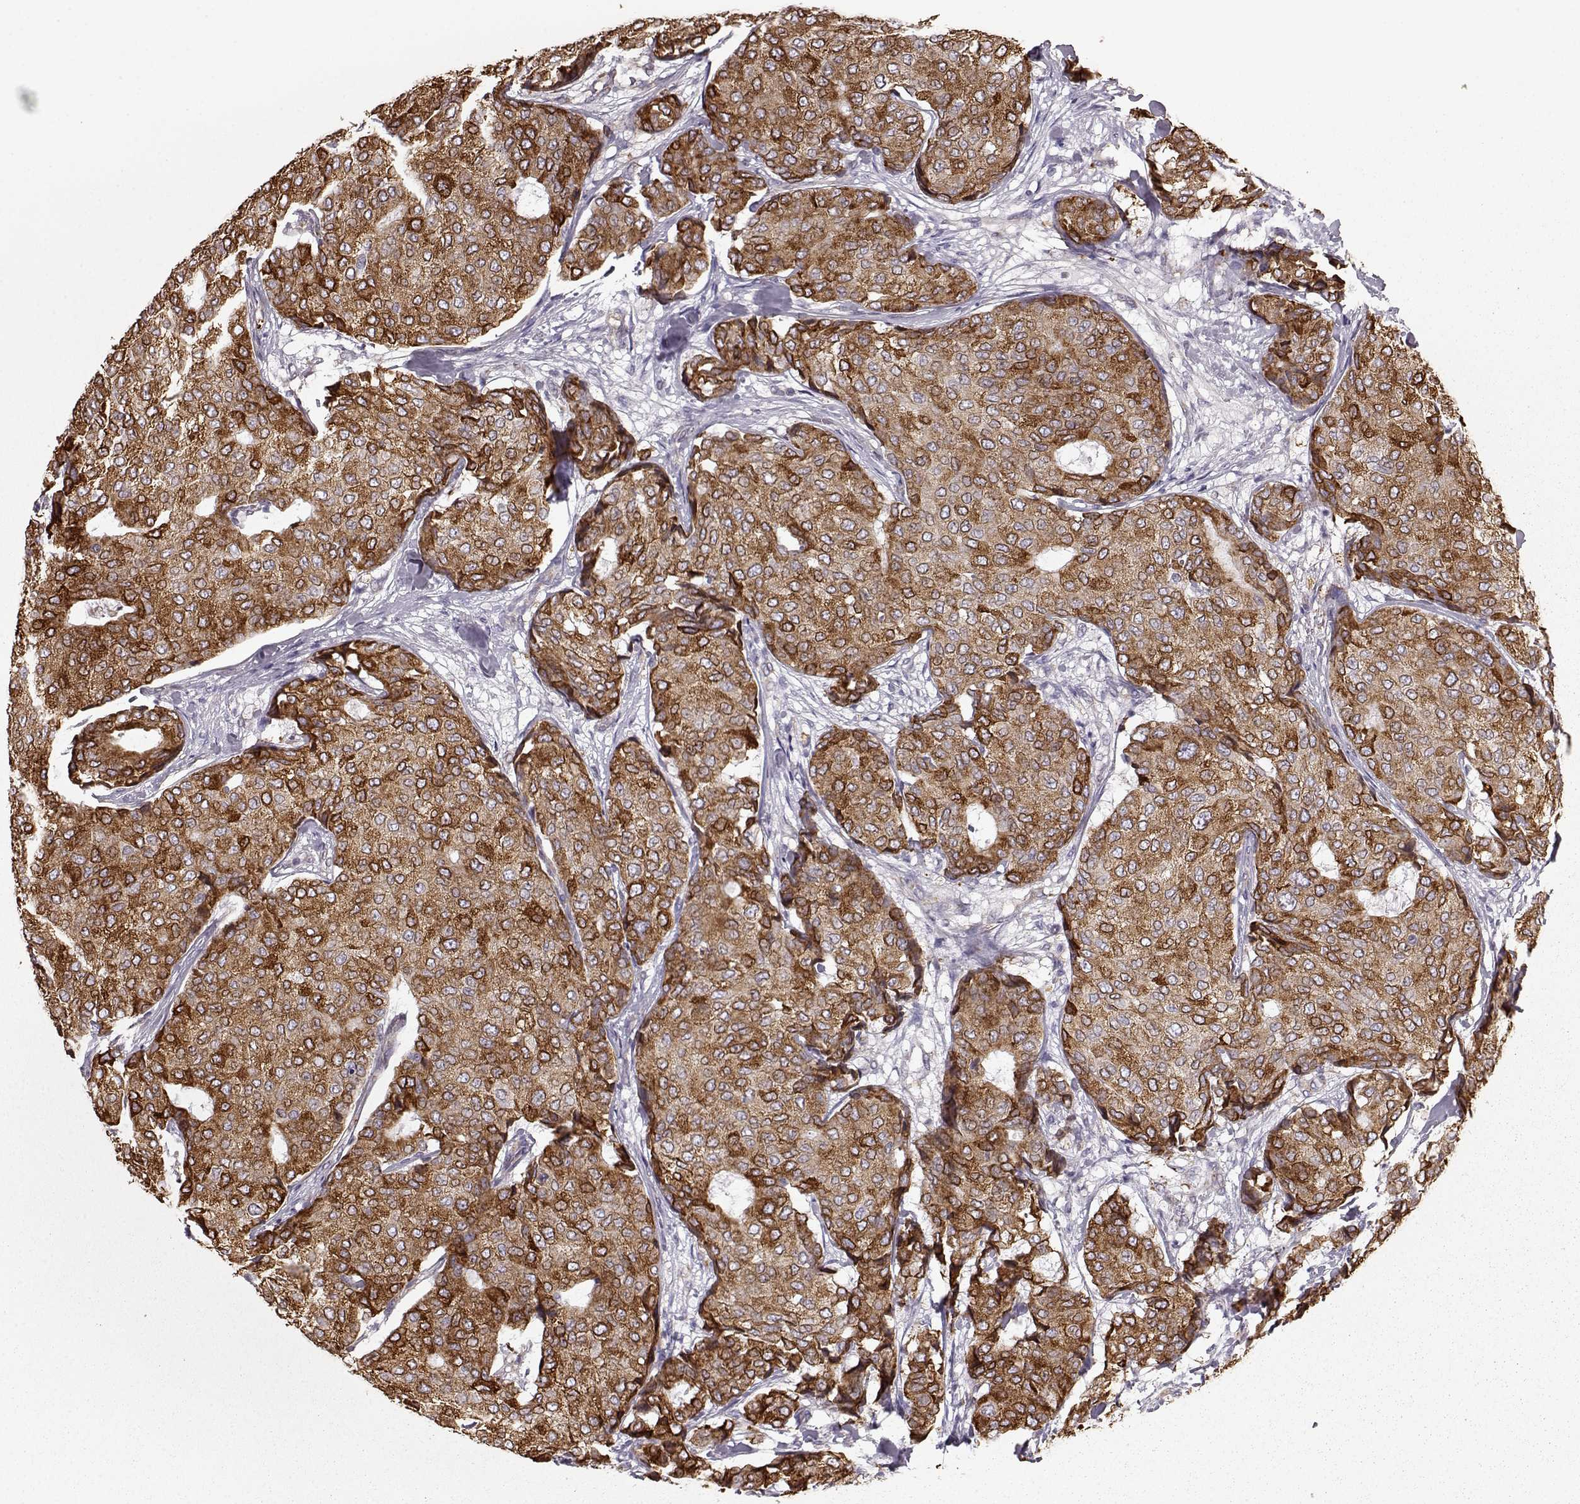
{"staining": {"intensity": "moderate", "quantity": ">75%", "location": "cytoplasmic/membranous"}, "tissue": "breast cancer", "cell_type": "Tumor cells", "image_type": "cancer", "snomed": [{"axis": "morphology", "description": "Duct carcinoma"}, {"axis": "topography", "description": "Breast"}], "caption": "Immunohistochemistry (IHC) micrograph of human intraductal carcinoma (breast) stained for a protein (brown), which shows medium levels of moderate cytoplasmic/membranous positivity in about >75% of tumor cells.", "gene": "ELOVL5", "patient": {"sex": "female", "age": 75}}